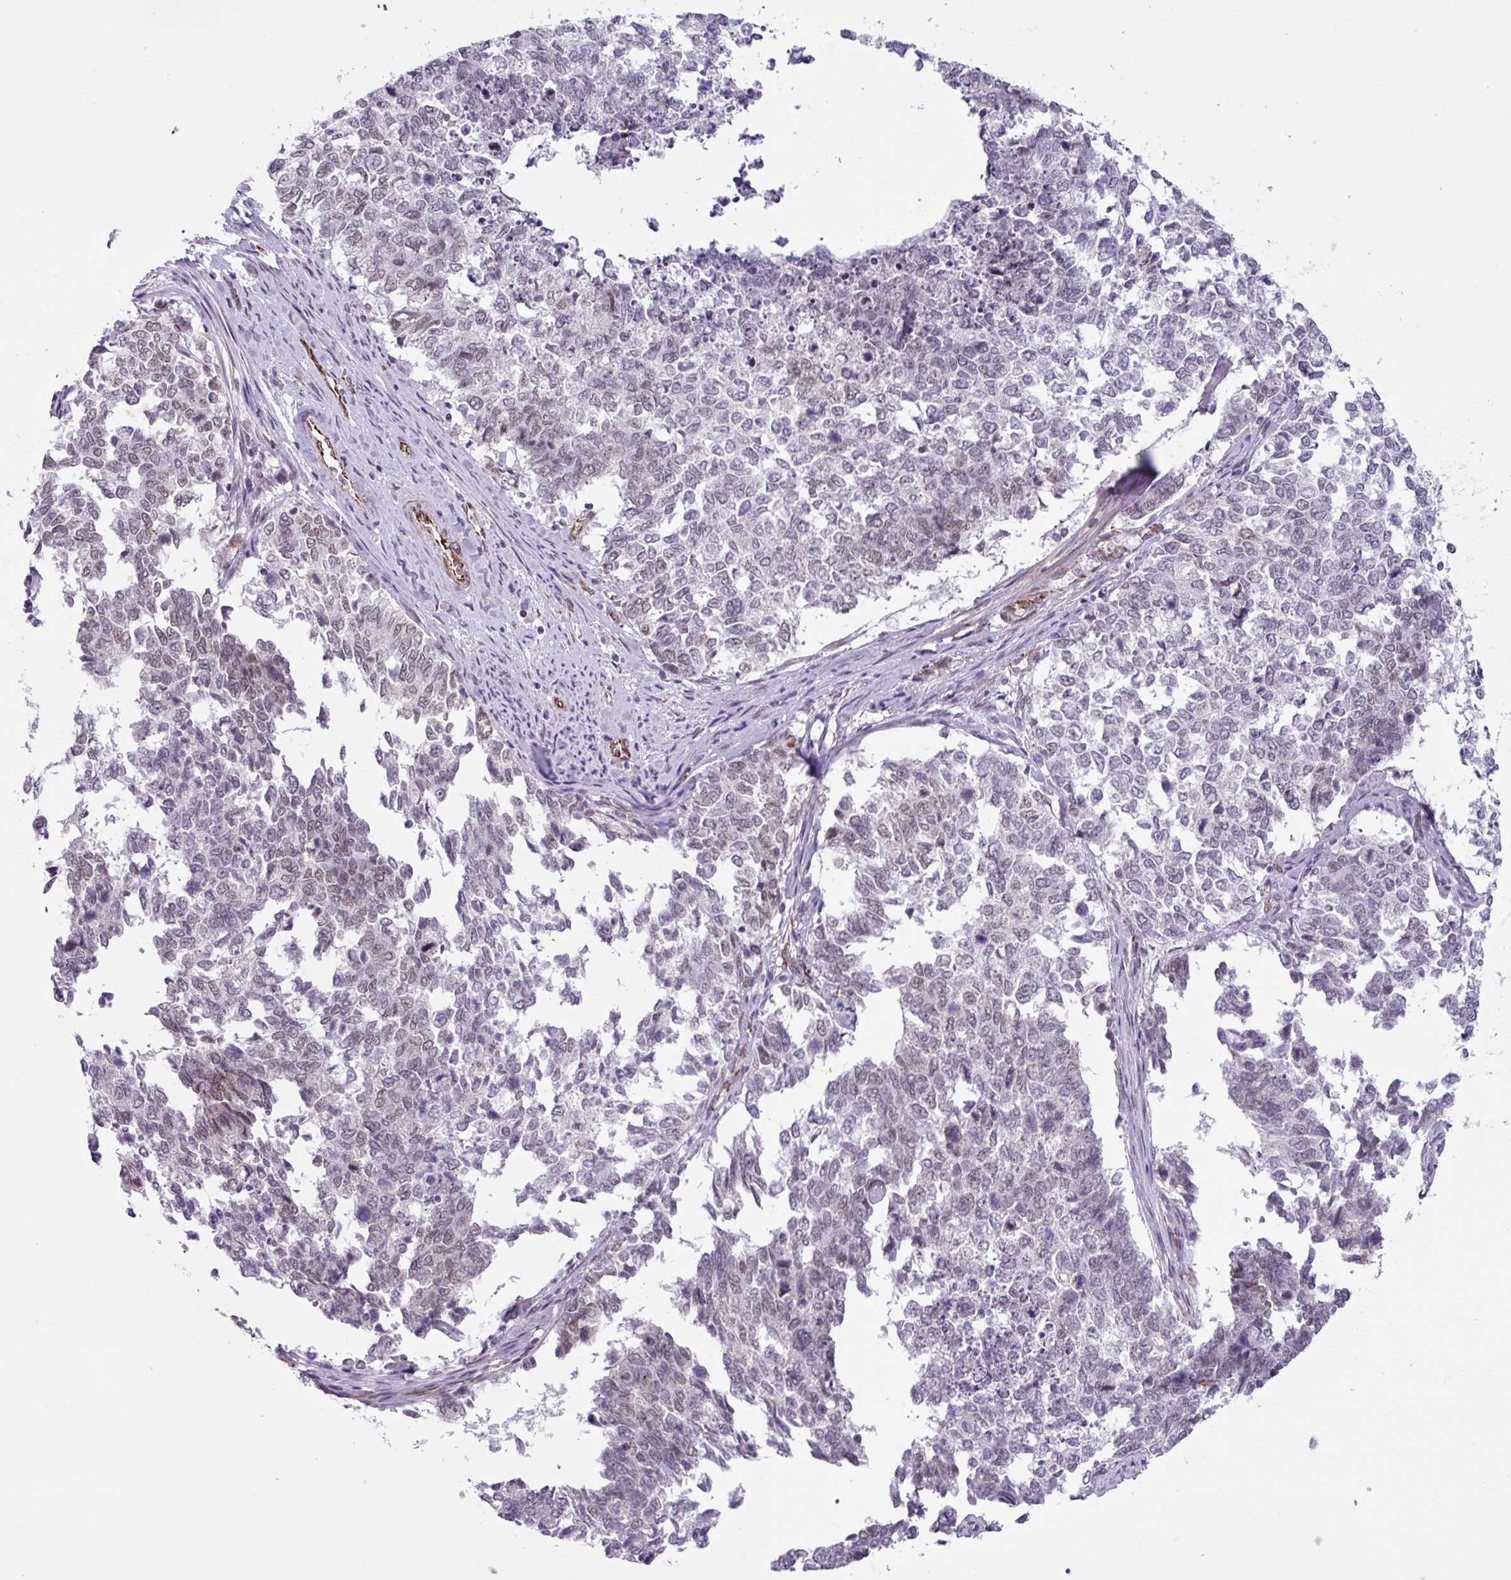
{"staining": {"intensity": "weak", "quantity": "<25%", "location": "nuclear"}, "tissue": "cervical cancer", "cell_type": "Tumor cells", "image_type": "cancer", "snomed": [{"axis": "morphology", "description": "Squamous cell carcinoma, NOS"}, {"axis": "topography", "description": "Cervix"}], "caption": "High power microscopy histopathology image of an immunohistochemistry image of squamous cell carcinoma (cervical), revealing no significant positivity in tumor cells. Nuclei are stained in blue.", "gene": "CHD3", "patient": {"sex": "female", "age": 63}}